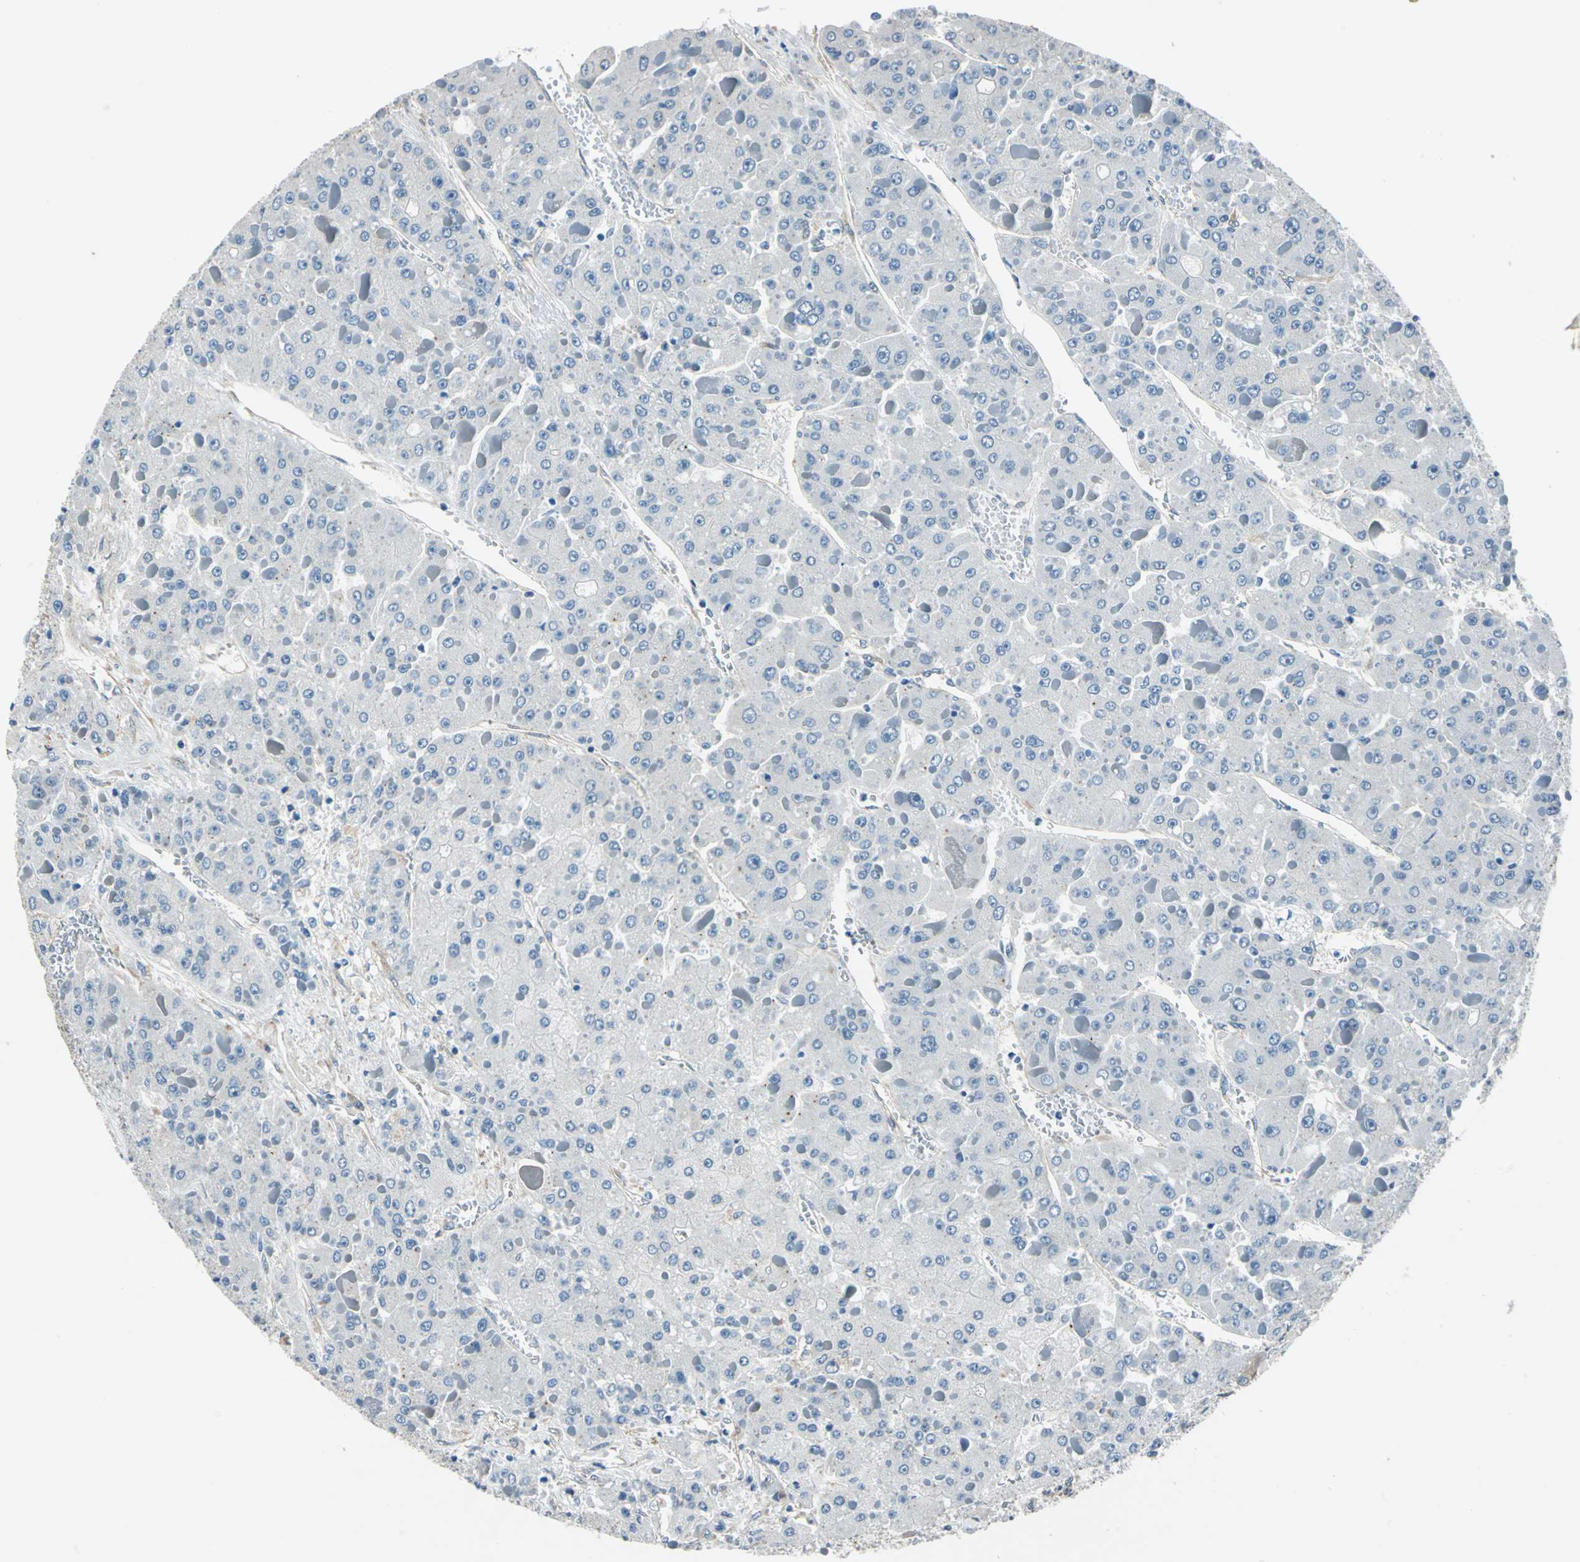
{"staining": {"intensity": "negative", "quantity": "none", "location": "none"}, "tissue": "liver cancer", "cell_type": "Tumor cells", "image_type": "cancer", "snomed": [{"axis": "morphology", "description": "Carcinoma, Hepatocellular, NOS"}, {"axis": "topography", "description": "Liver"}], "caption": "Liver cancer (hepatocellular carcinoma) was stained to show a protein in brown. There is no significant expression in tumor cells.", "gene": "CDC42EP1", "patient": {"sex": "female", "age": 73}}